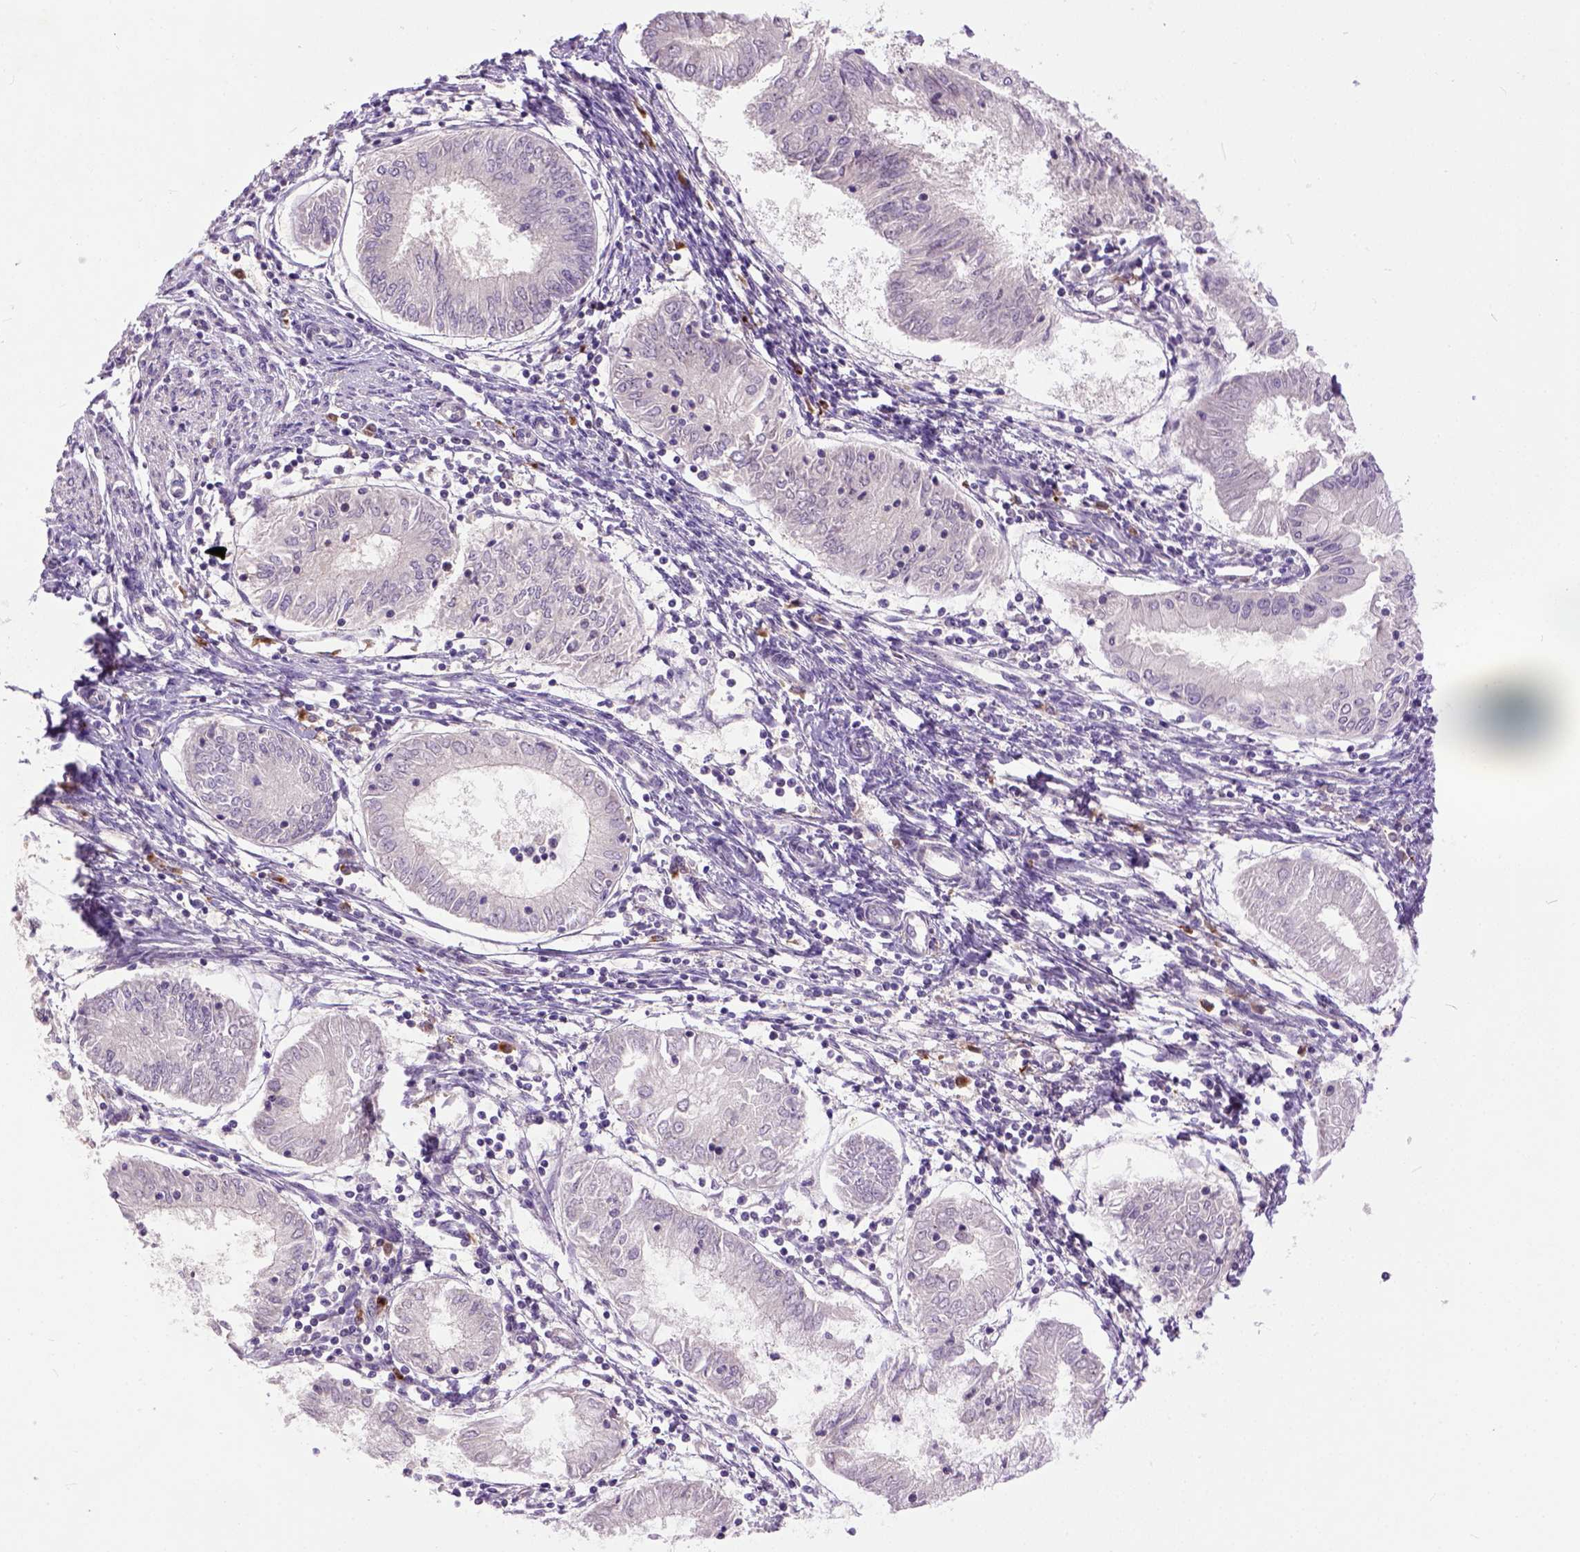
{"staining": {"intensity": "negative", "quantity": "none", "location": "none"}, "tissue": "endometrial cancer", "cell_type": "Tumor cells", "image_type": "cancer", "snomed": [{"axis": "morphology", "description": "Adenocarcinoma, NOS"}, {"axis": "topography", "description": "Endometrium"}], "caption": "DAB (3,3'-diaminobenzidine) immunohistochemical staining of endometrial cancer reveals no significant positivity in tumor cells.", "gene": "CPNE1", "patient": {"sex": "female", "age": 68}}